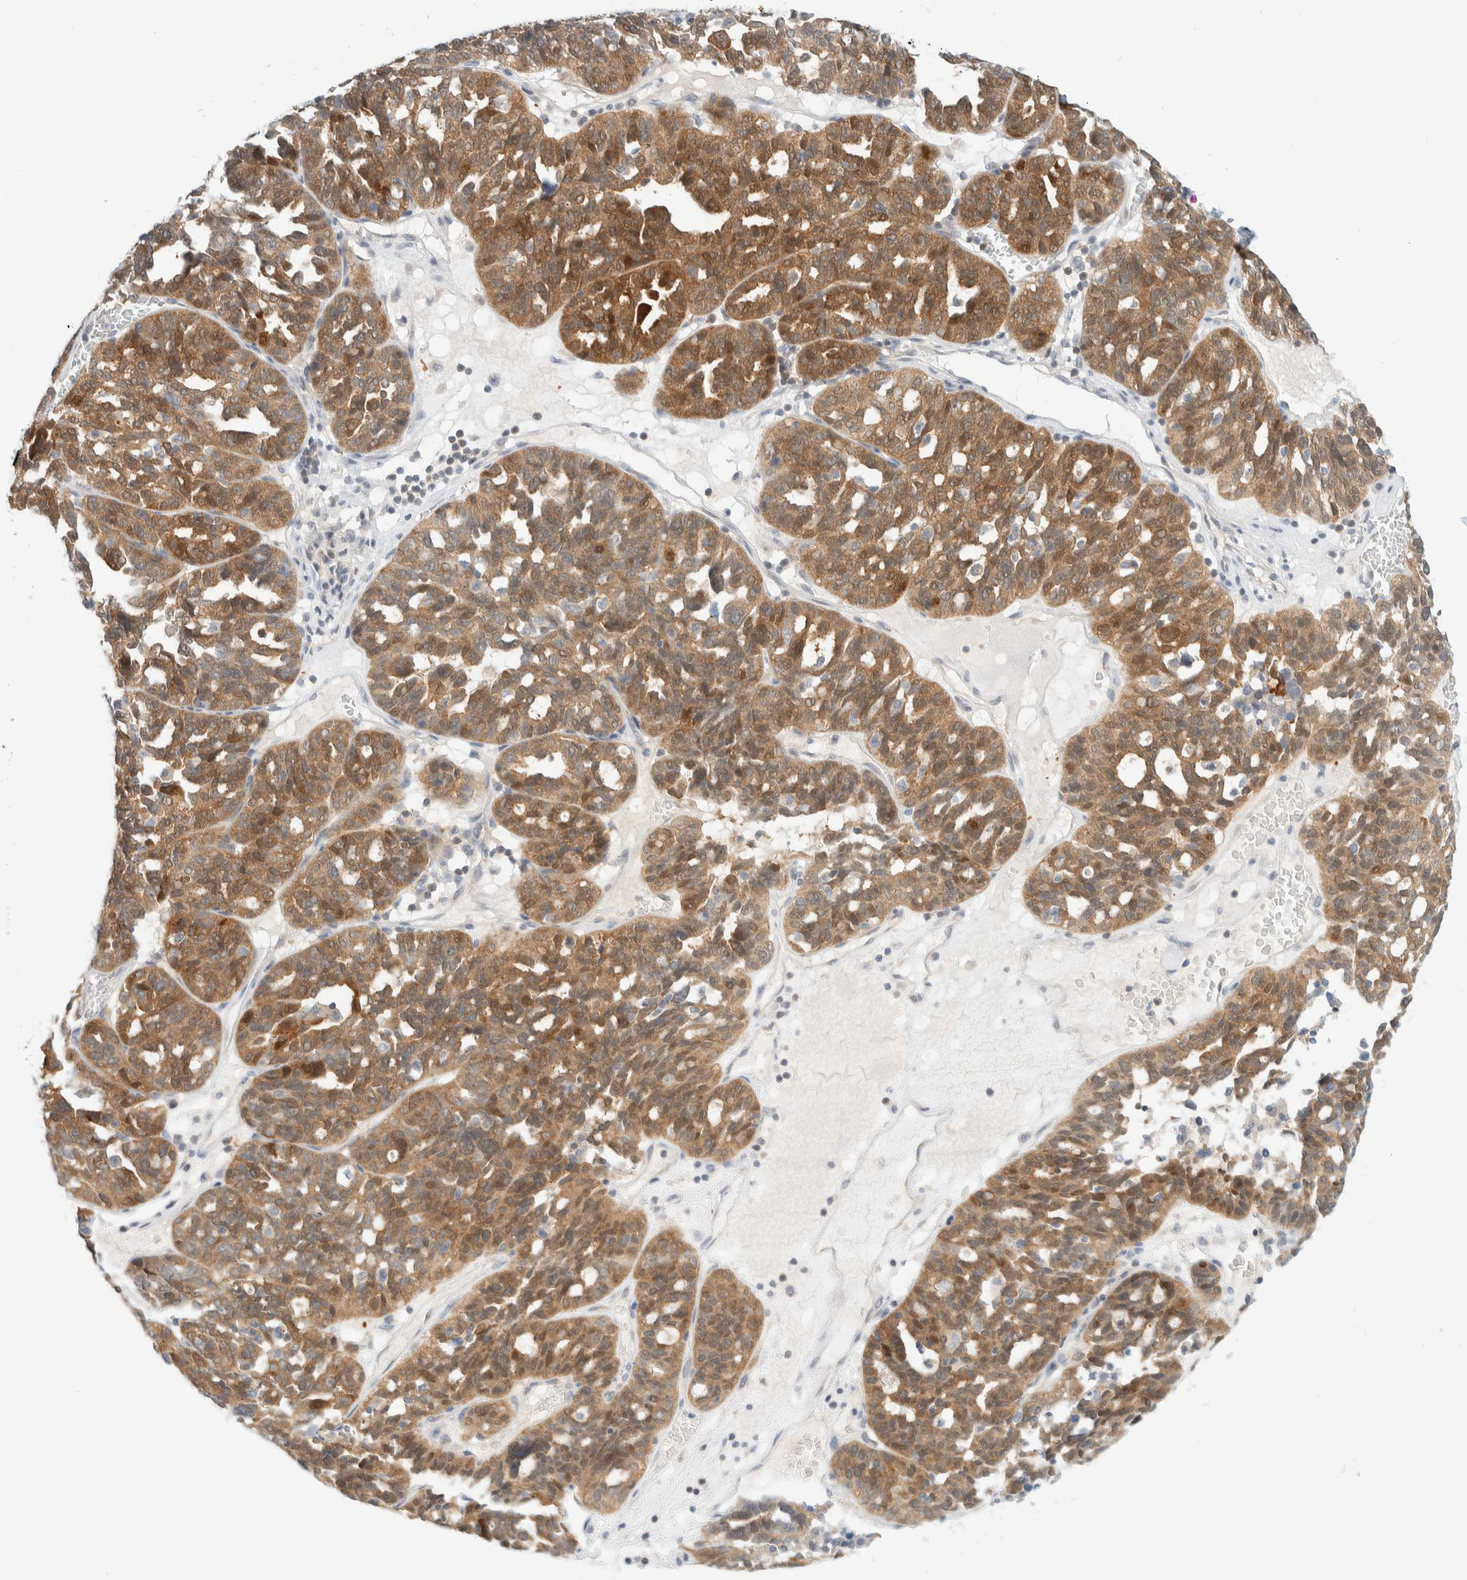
{"staining": {"intensity": "moderate", "quantity": ">75%", "location": "cytoplasmic/membranous"}, "tissue": "ovarian cancer", "cell_type": "Tumor cells", "image_type": "cancer", "snomed": [{"axis": "morphology", "description": "Cystadenocarcinoma, serous, NOS"}, {"axis": "topography", "description": "Ovary"}], "caption": "Approximately >75% of tumor cells in ovarian cancer reveal moderate cytoplasmic/membranous protein staining as visualized by brown immunohistochemical staining.", "gene": "PCYT2", "patient": {"sex": "female", "age": 59}}